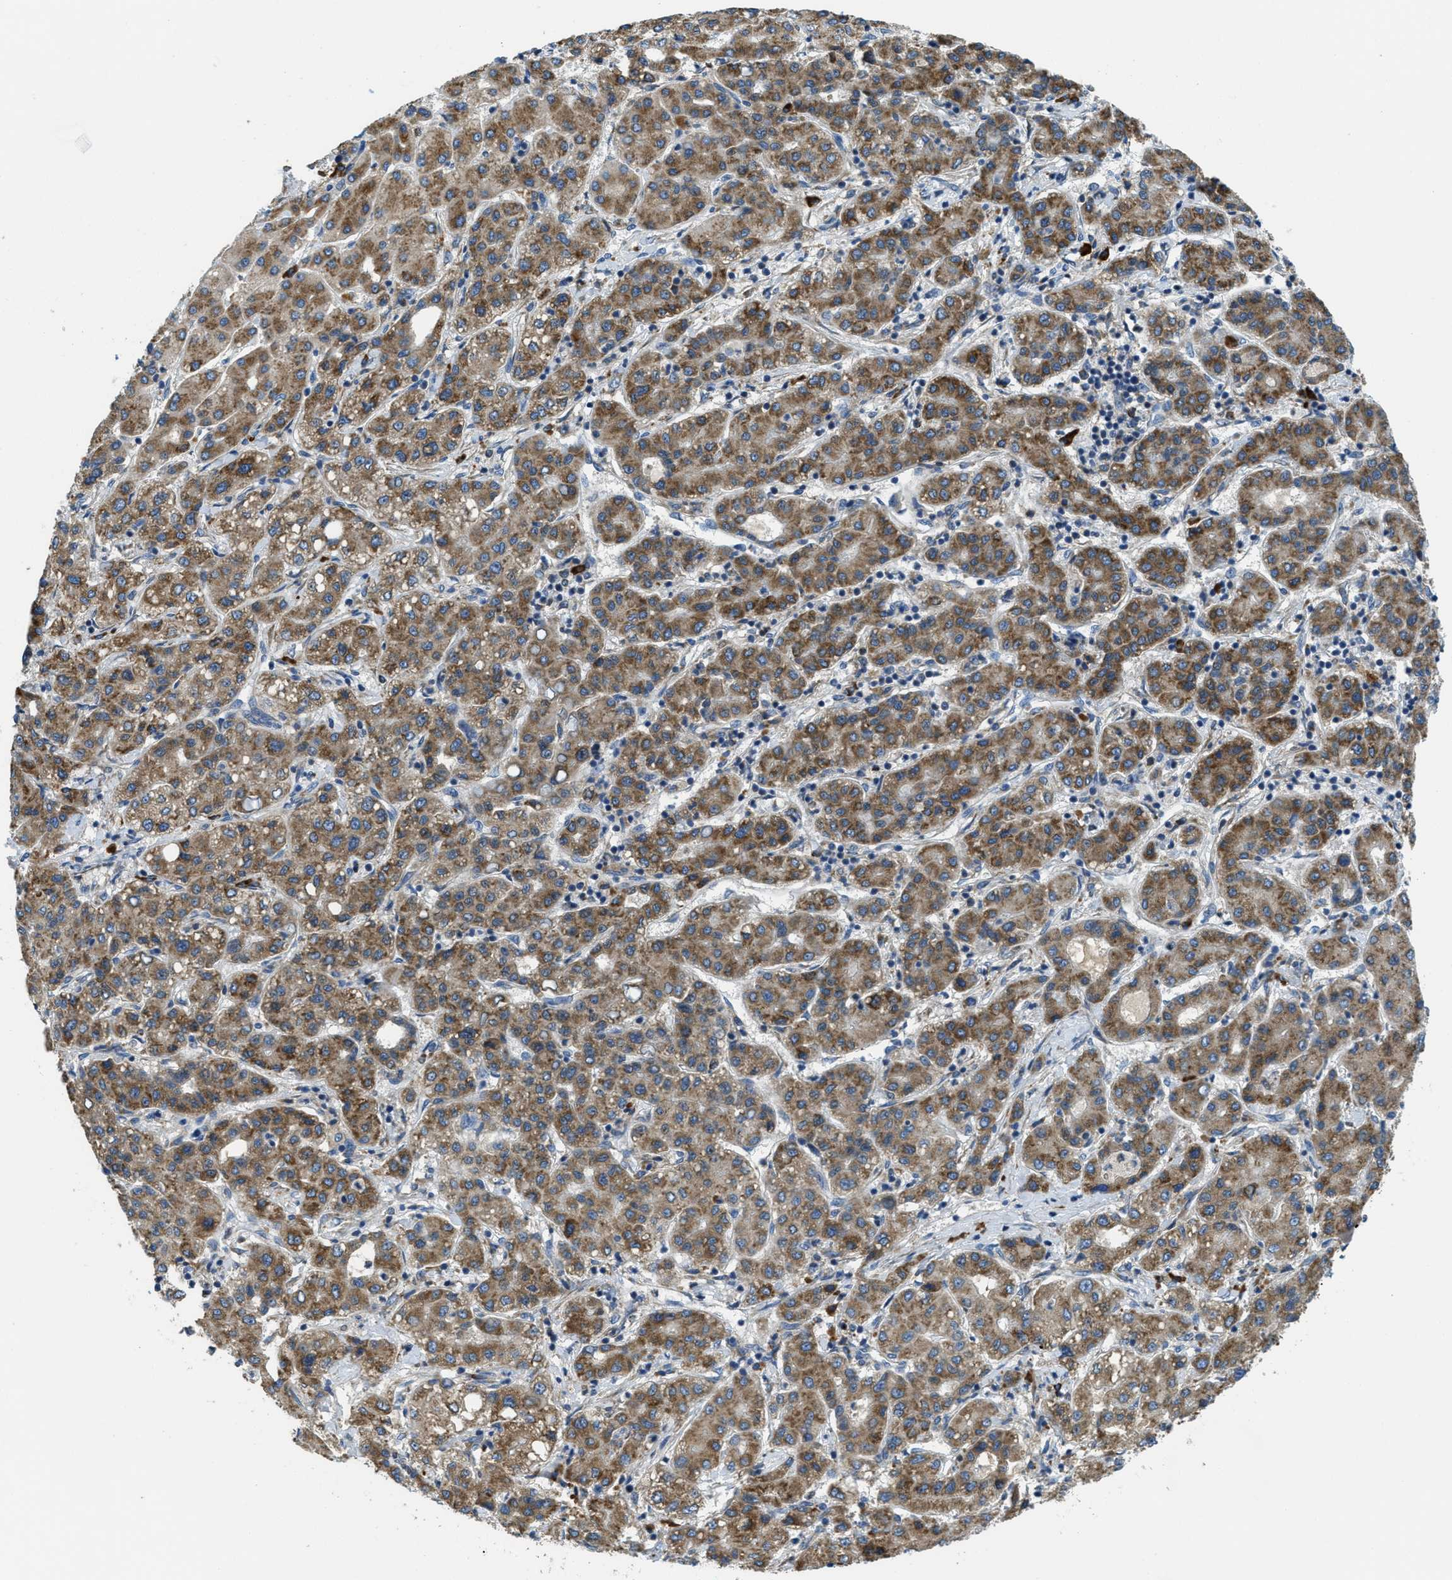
{"staining": {"intensity": "moderate", "quantity": ">75%", "location": "cytoplasmic/membranous"}, "tissue": "liver cancer", "cell_type": "Tumor cells", "image_type": "cancer", "snomed": [{"axis": "morphology", "description": "Carcinoma, Hepatocellular, NOS"}, {"axis": "topography", "description": "Liver"}], "caption": "High-magnification brightfield microscopy of liver hepatocellular carcinoma stained with DAB (brown) and counterstained with hematoxylin (blue). tumor cells exhibit moderate cytoplasmic/membranous expression is appreciated in approximately>75% of cells.", "gene": "SSR1", "patient": {"sex": "male", "age": 65}}